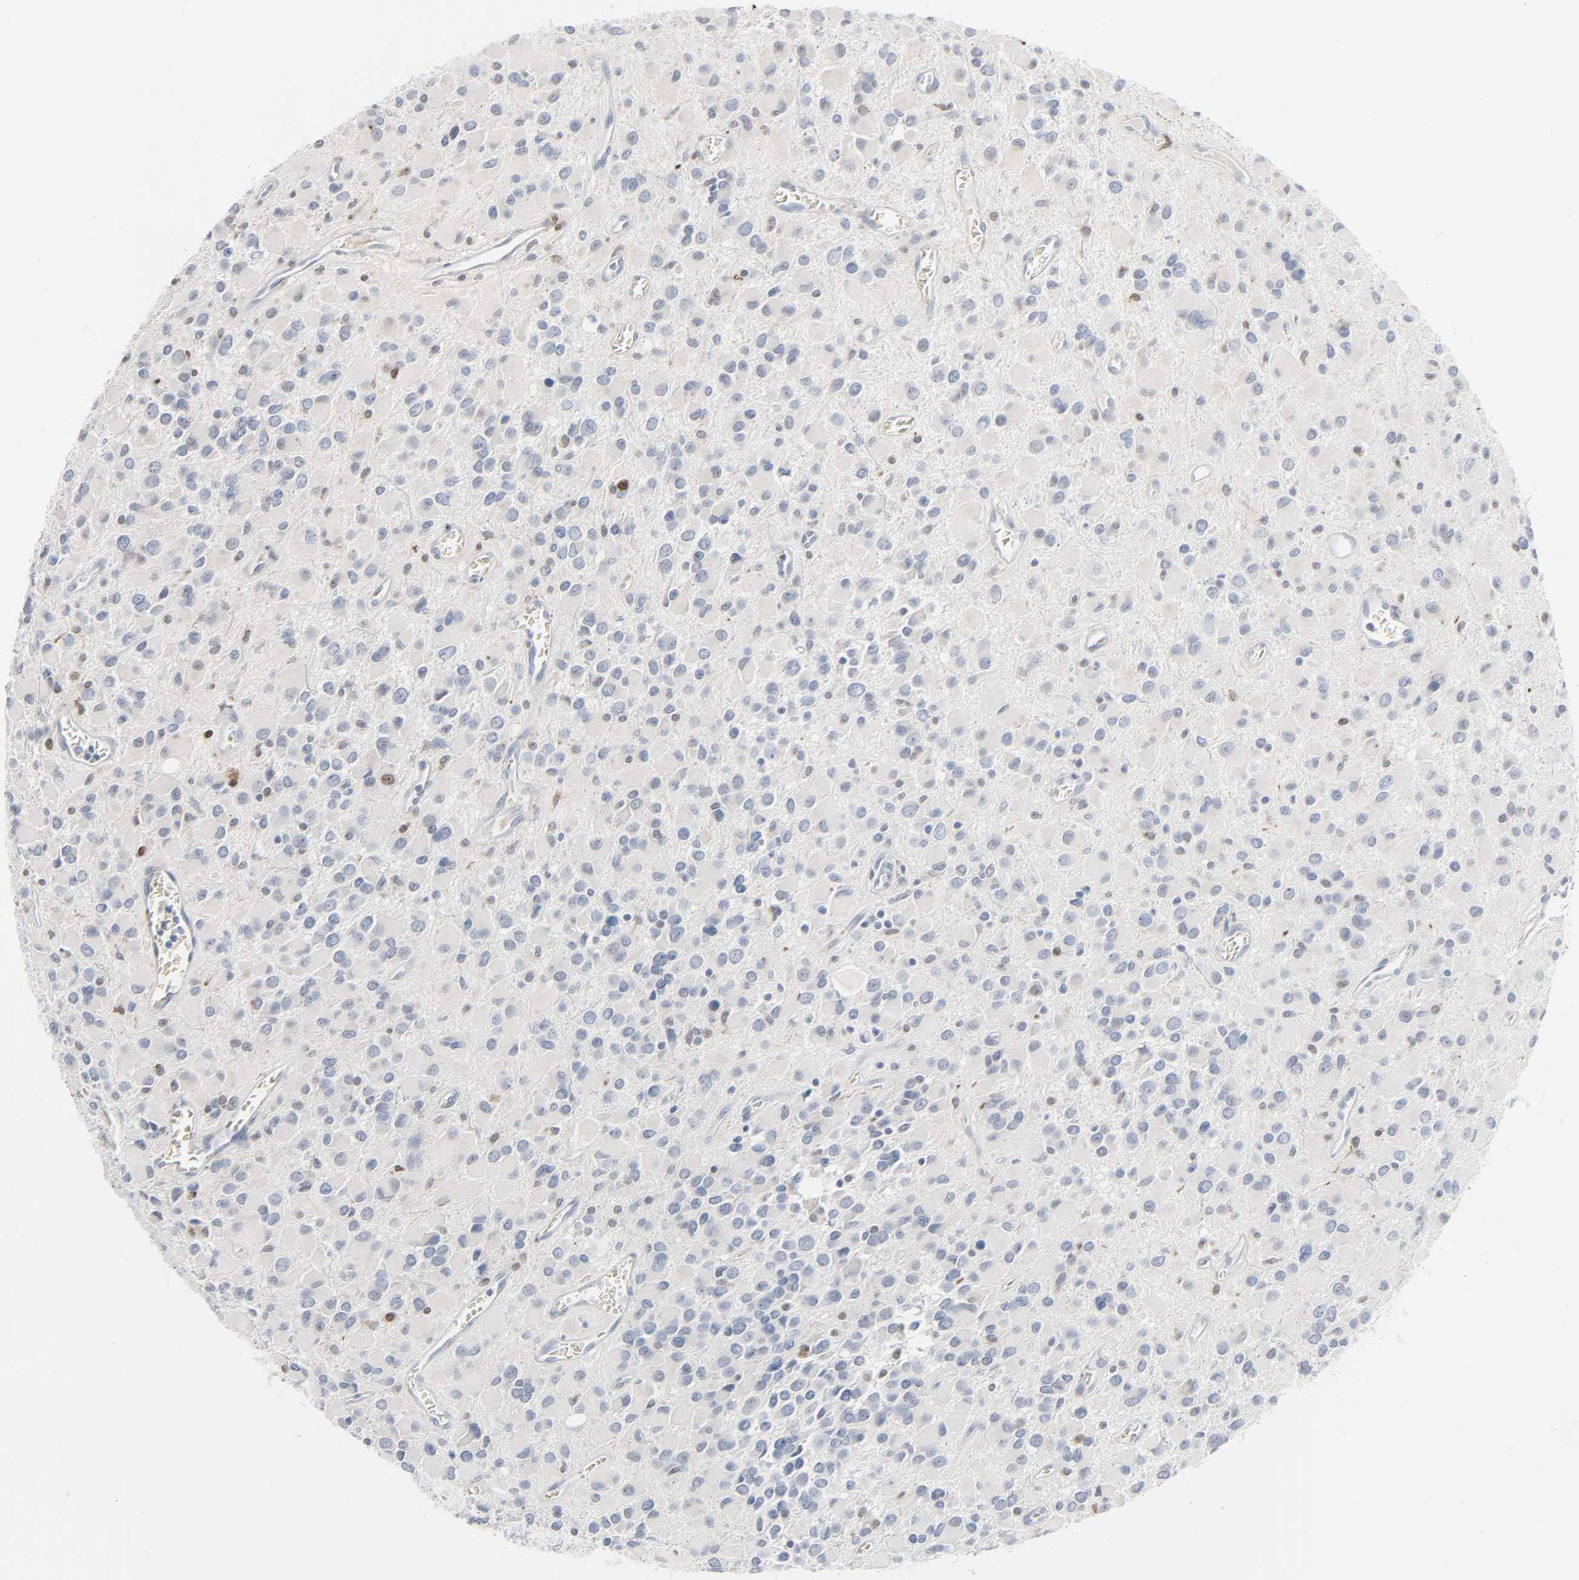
{"staining": {"intensity": "weak", "quantity": "<25%", "location": "nuclear"}, "tissue": "glioma", "cell_type": "Tumor cells", "image_type": "cancer", "snomed": [{"axis": "morphology", "description": "Glioma, malignant, Low grade"}, {"axis": "topography", "description": "Brain"}], "caption": "There is no significant positivity in tumor cells of glioma. Brightfield microscopy of IHC stained with DAB (brown) and hematoxylin (blue), captured at high magnification.", "gene": "MITF", "patient": {"sex": "male", "age": 42}}